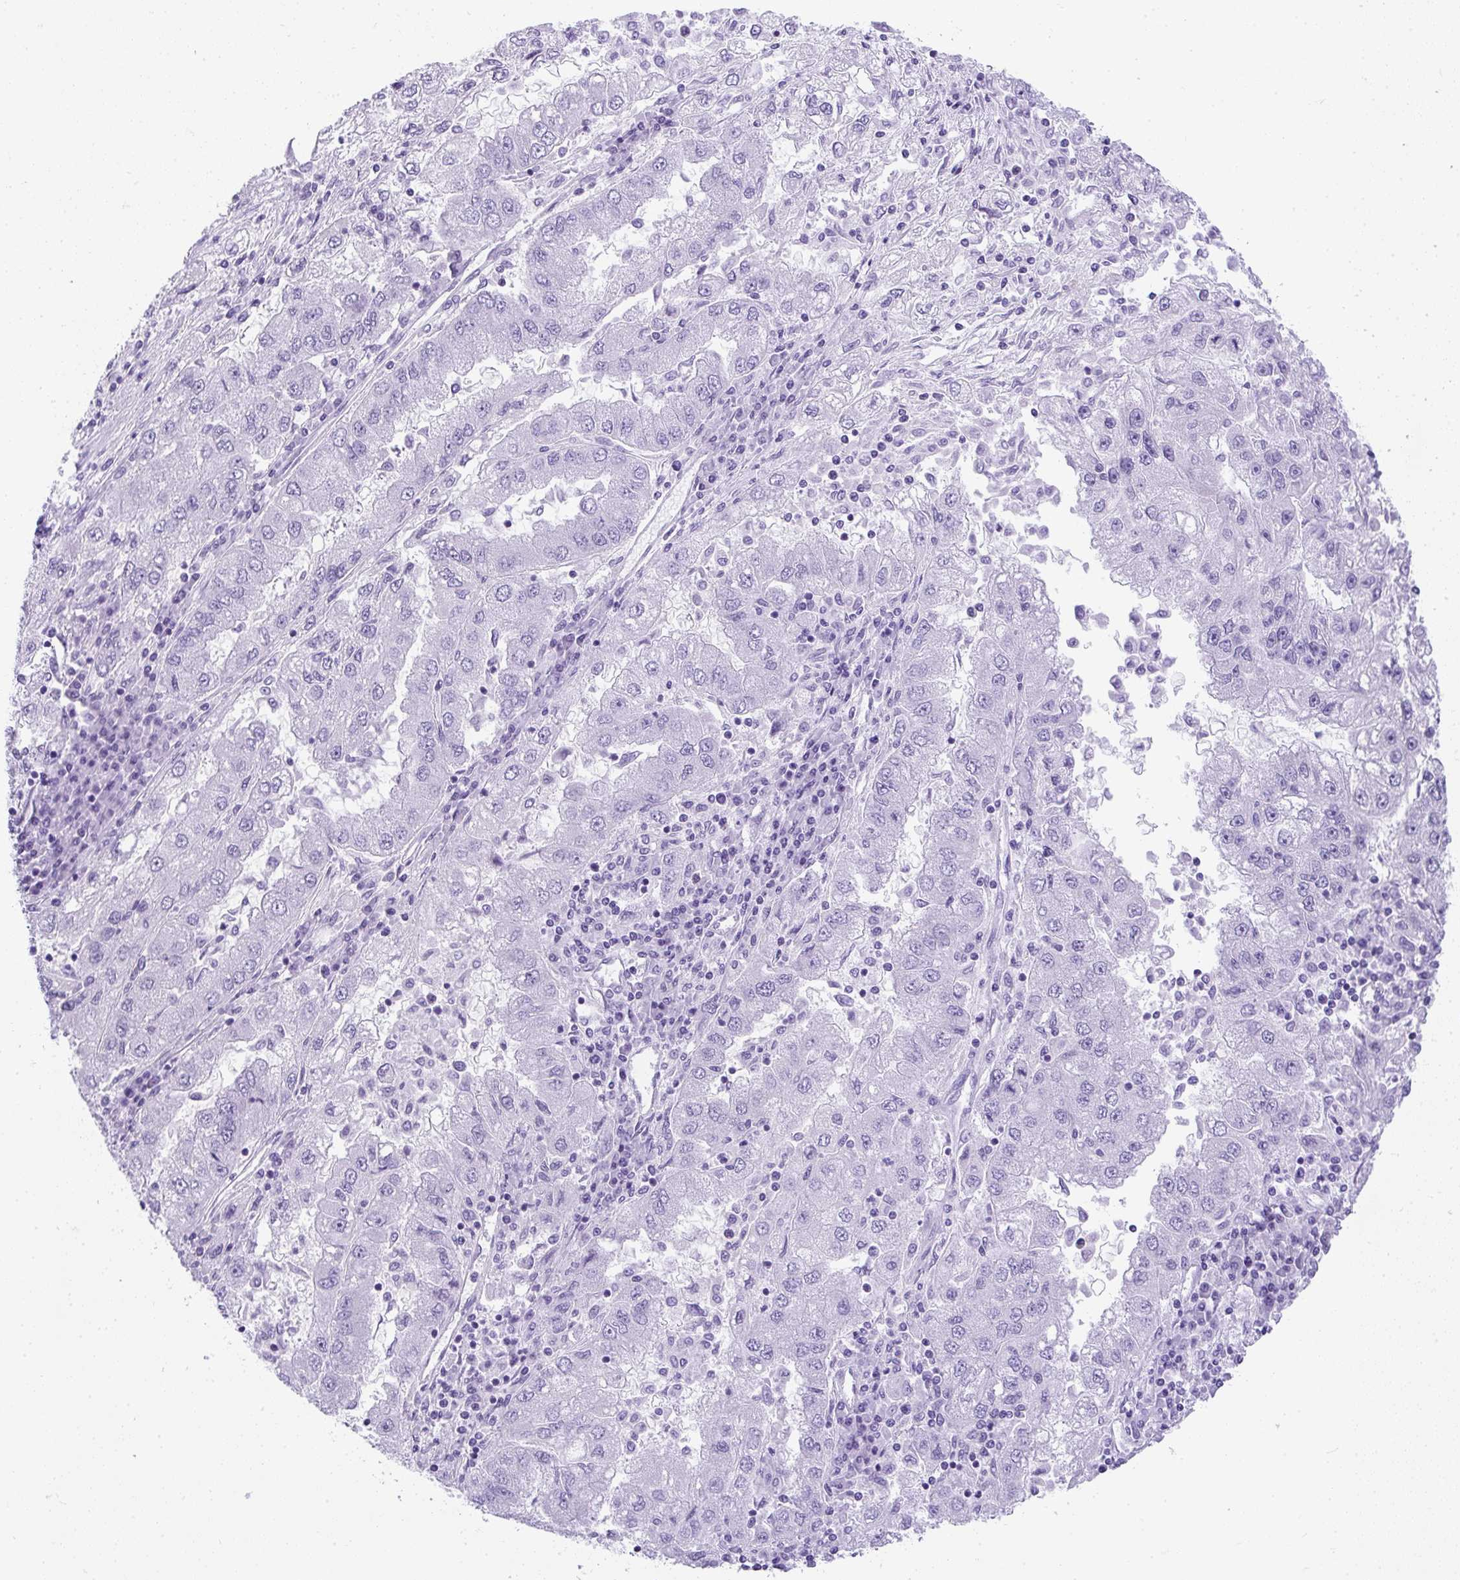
{"staining": {"intensity": "negative", "quantity": "none", "location": "none"}, "tissue": "lung cancer", "cell_type": "Tumor cells", "image_type": "cancer", "snomed": [{"axis": "morphology", "description": "Adenocarcinoma, NOS"}, {"axis": "morphology", "description": "Adenocarcinoma primary or metastatic"}, {"axis": "topography", "description": "Lung"}], "caption": "Immunohistochemistry histopathology image of human lung cancer stained for a protein (brown), which reveals no expression in tumor cells.", "gene": "AVIL", "patient": {"sex": "male", "age": 74}}